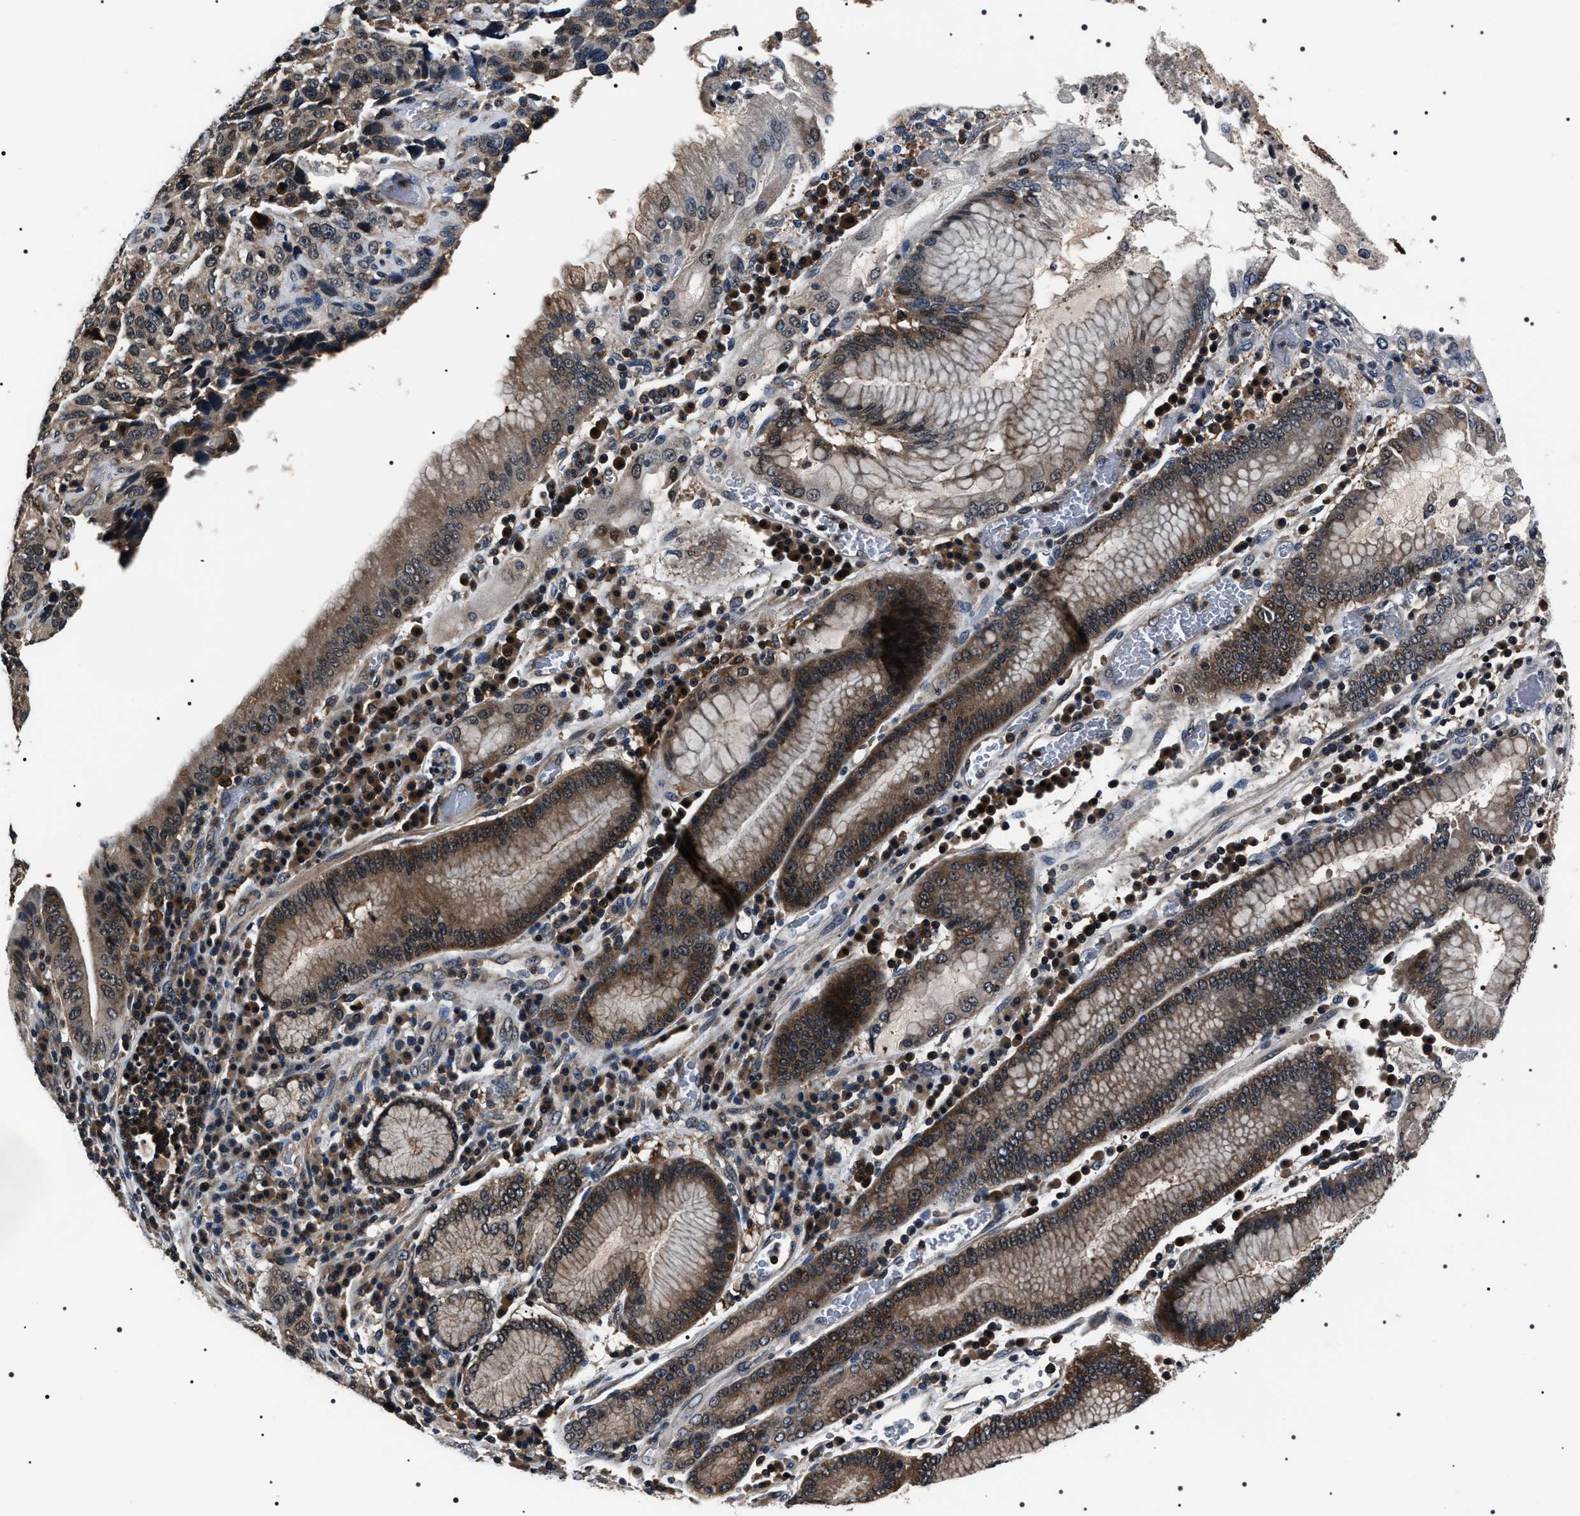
{"staining": {"intensity": "weak", "quantity": "25%-75%", "location": "nuclear"}, "tissue": "stomach cancer", "cell_type": "Tumor cells", "image_type": "cancer", "snomed": [{"axis": "morphology", "description": "Normal tissue, NOS"}, {"axis": "morphology", "description": "Adenocarcinoma, NOS"}, {"axis": "topography", "description": "Stomach"}], "caption": "Immunohistochemistry image of neoplastic tissue: stomach adenocarcinoma stained using immunohistochemistry displays low levels of weak protein expression localized specifically in the nuclear of tumor cells, appearing as a nuclear brown color.", "gene": "SIPA1", "patient": {"sex": "male", "age": 48}}